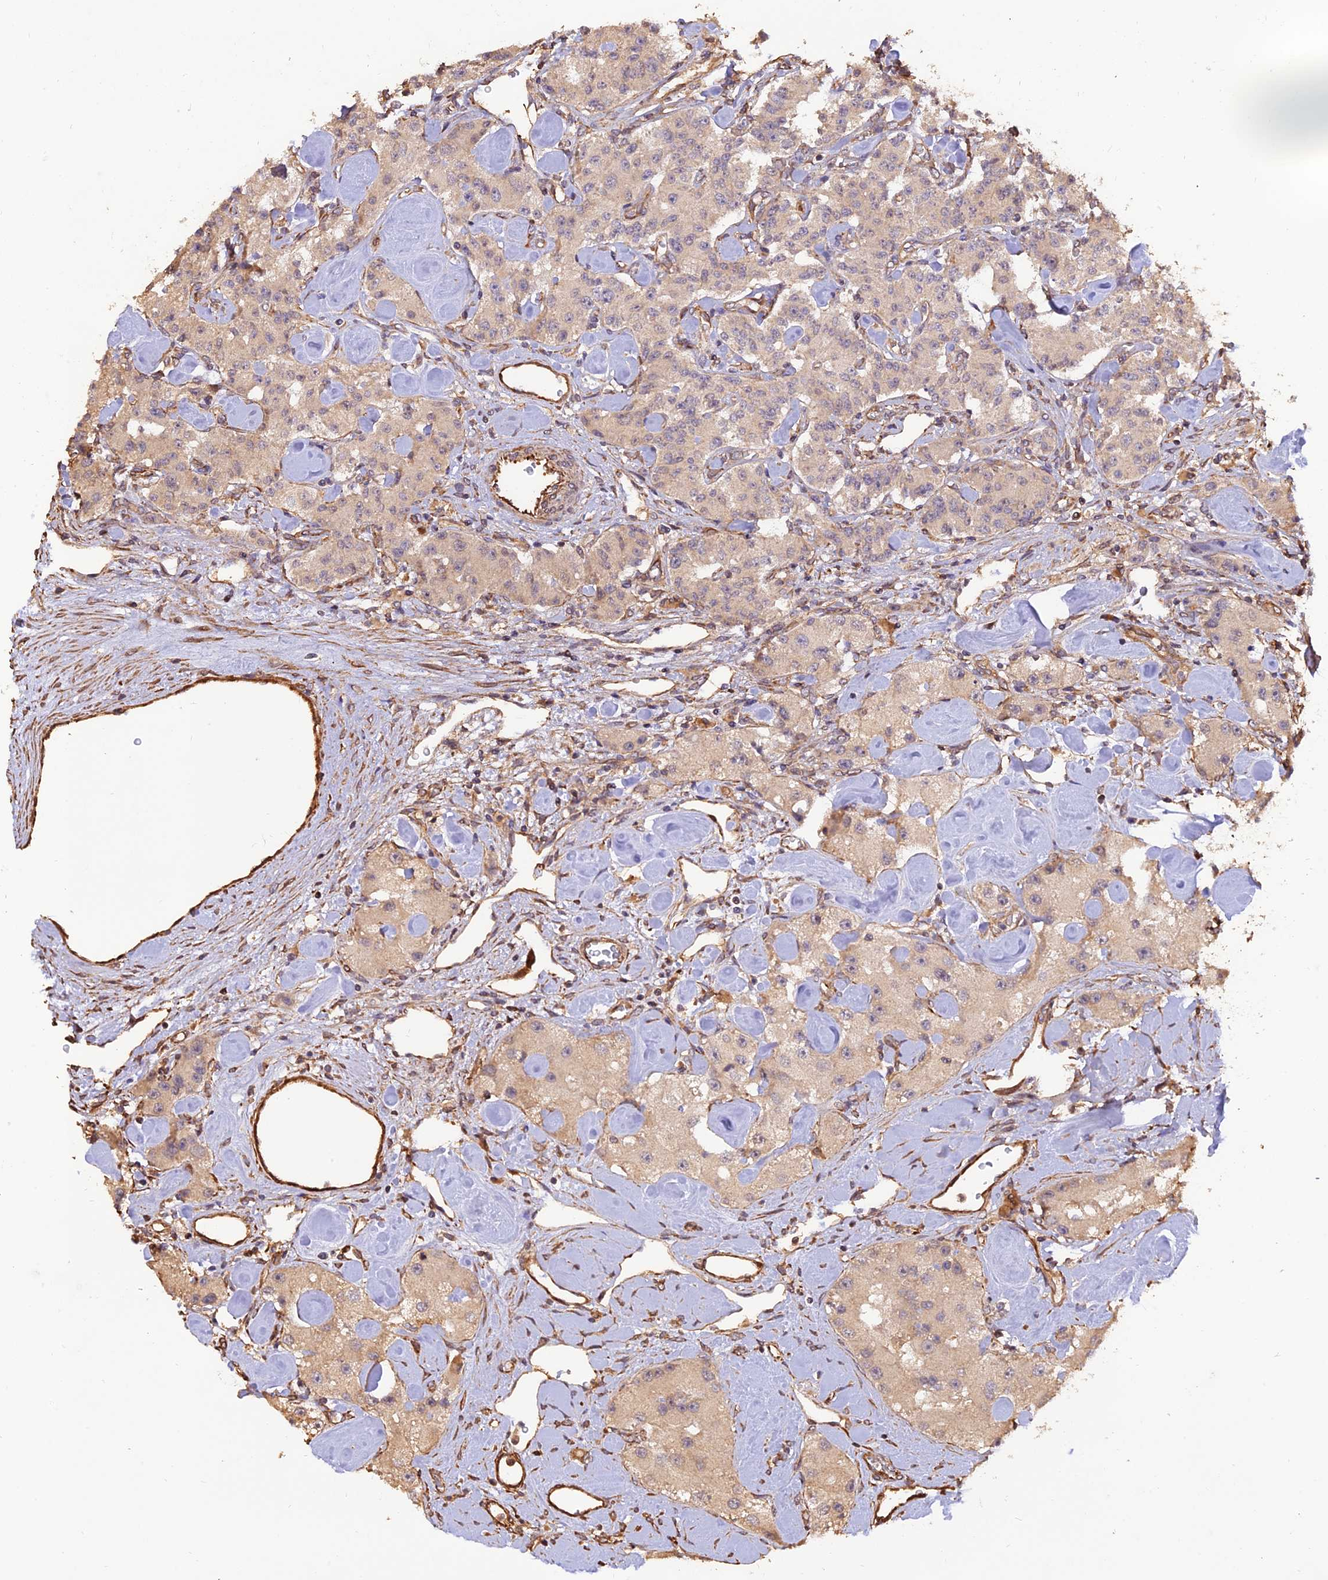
{"staining": {"intensity": "weak", "quantity": "25%-75%", "location": "cytoplasmic/membranous"}, "tissue": "carcinoid", "cell_type": "Tumor cells", "image_type": "cancer", "snomed": [{"axis": "morphology", "description": "Carcinoid, malignant, NOS"}, {"axis": "topography", "description": "Pancreas"}], "caption": "Weak cytoplasmic/membranous staining for a protein is appreciated in about 25%-75% of tumor cells of carcinoid using immunohistochemistry.", "gene": "CREBL2", "patient": {"sex": "male", "age": 41}}